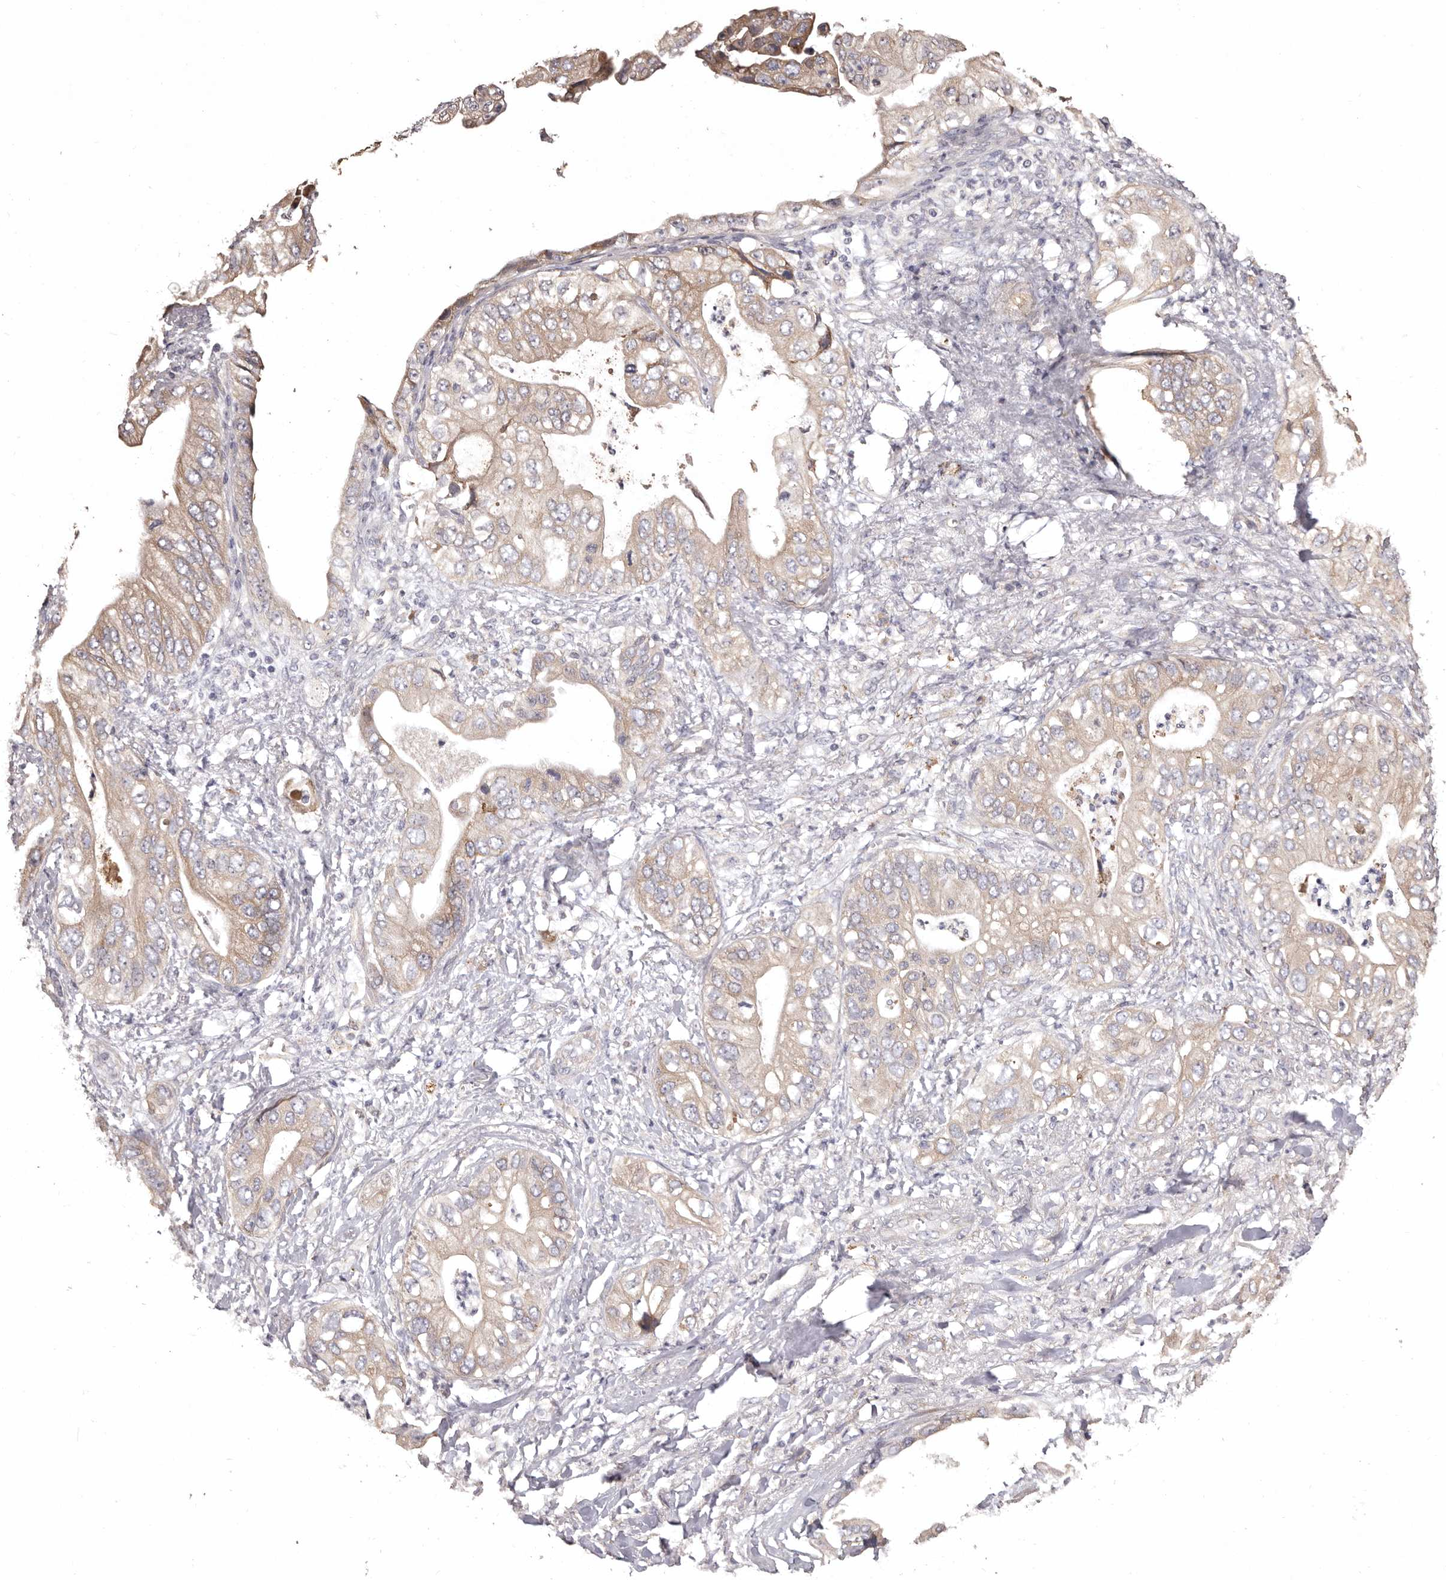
{"staining": {"intensity": "weak", "quantity": ">75%", "location": "cytoplasmic/membranous"}, "tissue": "pancreatic cancer", "cell_type": "Tumor cells", "image_type": "cancer", "snomed": [{"axis": "morphology", "description": "Adenocarcinoma, NOS"}, {"axis": "topography", "description": "Pancreas"}], "caption": "Immunohistochemical staining of human pancreatic adenocarcinoma shows weak cytoplasmic/membranous protein positivity in approximately >75% of tumor cells.", "gene": "ETNK1", "patient": {"sex": "female", "age": 78}}